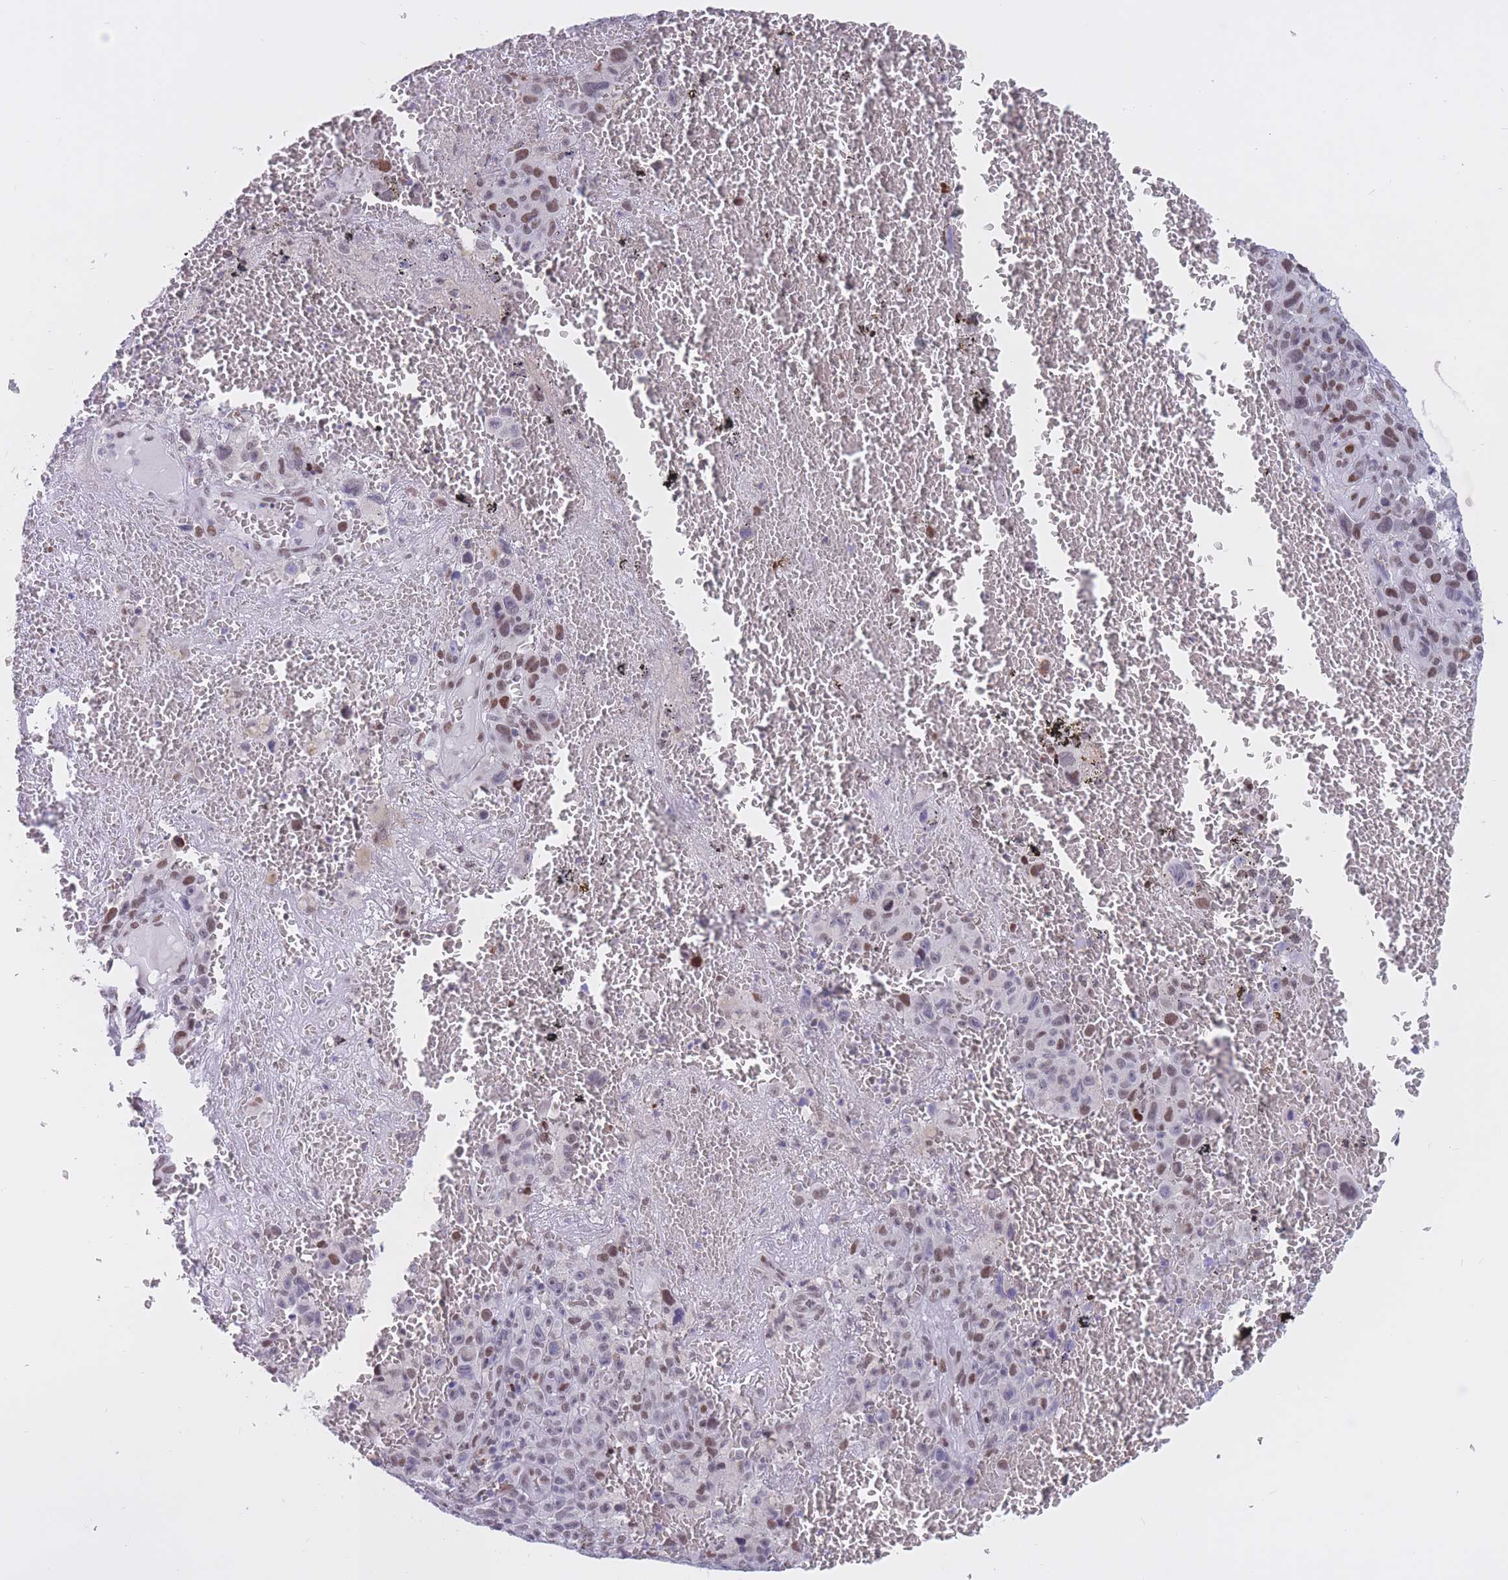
{"staining": {"intensity": "moderate", "quantity": "25%-75%", "location": "nuclear"}, "tissue": "melanoma", "cell_type": "Tumor cells", "image_type": "cancer", "snomed": [{"axis": "morphology", "description": "Malignant melanoma, NOS"}, {"axis": "topography", "description": "Skin"}], "caption": "Melanoma stained with a protein marker reveals moderate staining in tumor cells.", "gene": "NASP", "patient": {"sex": "female", "age": 82}}